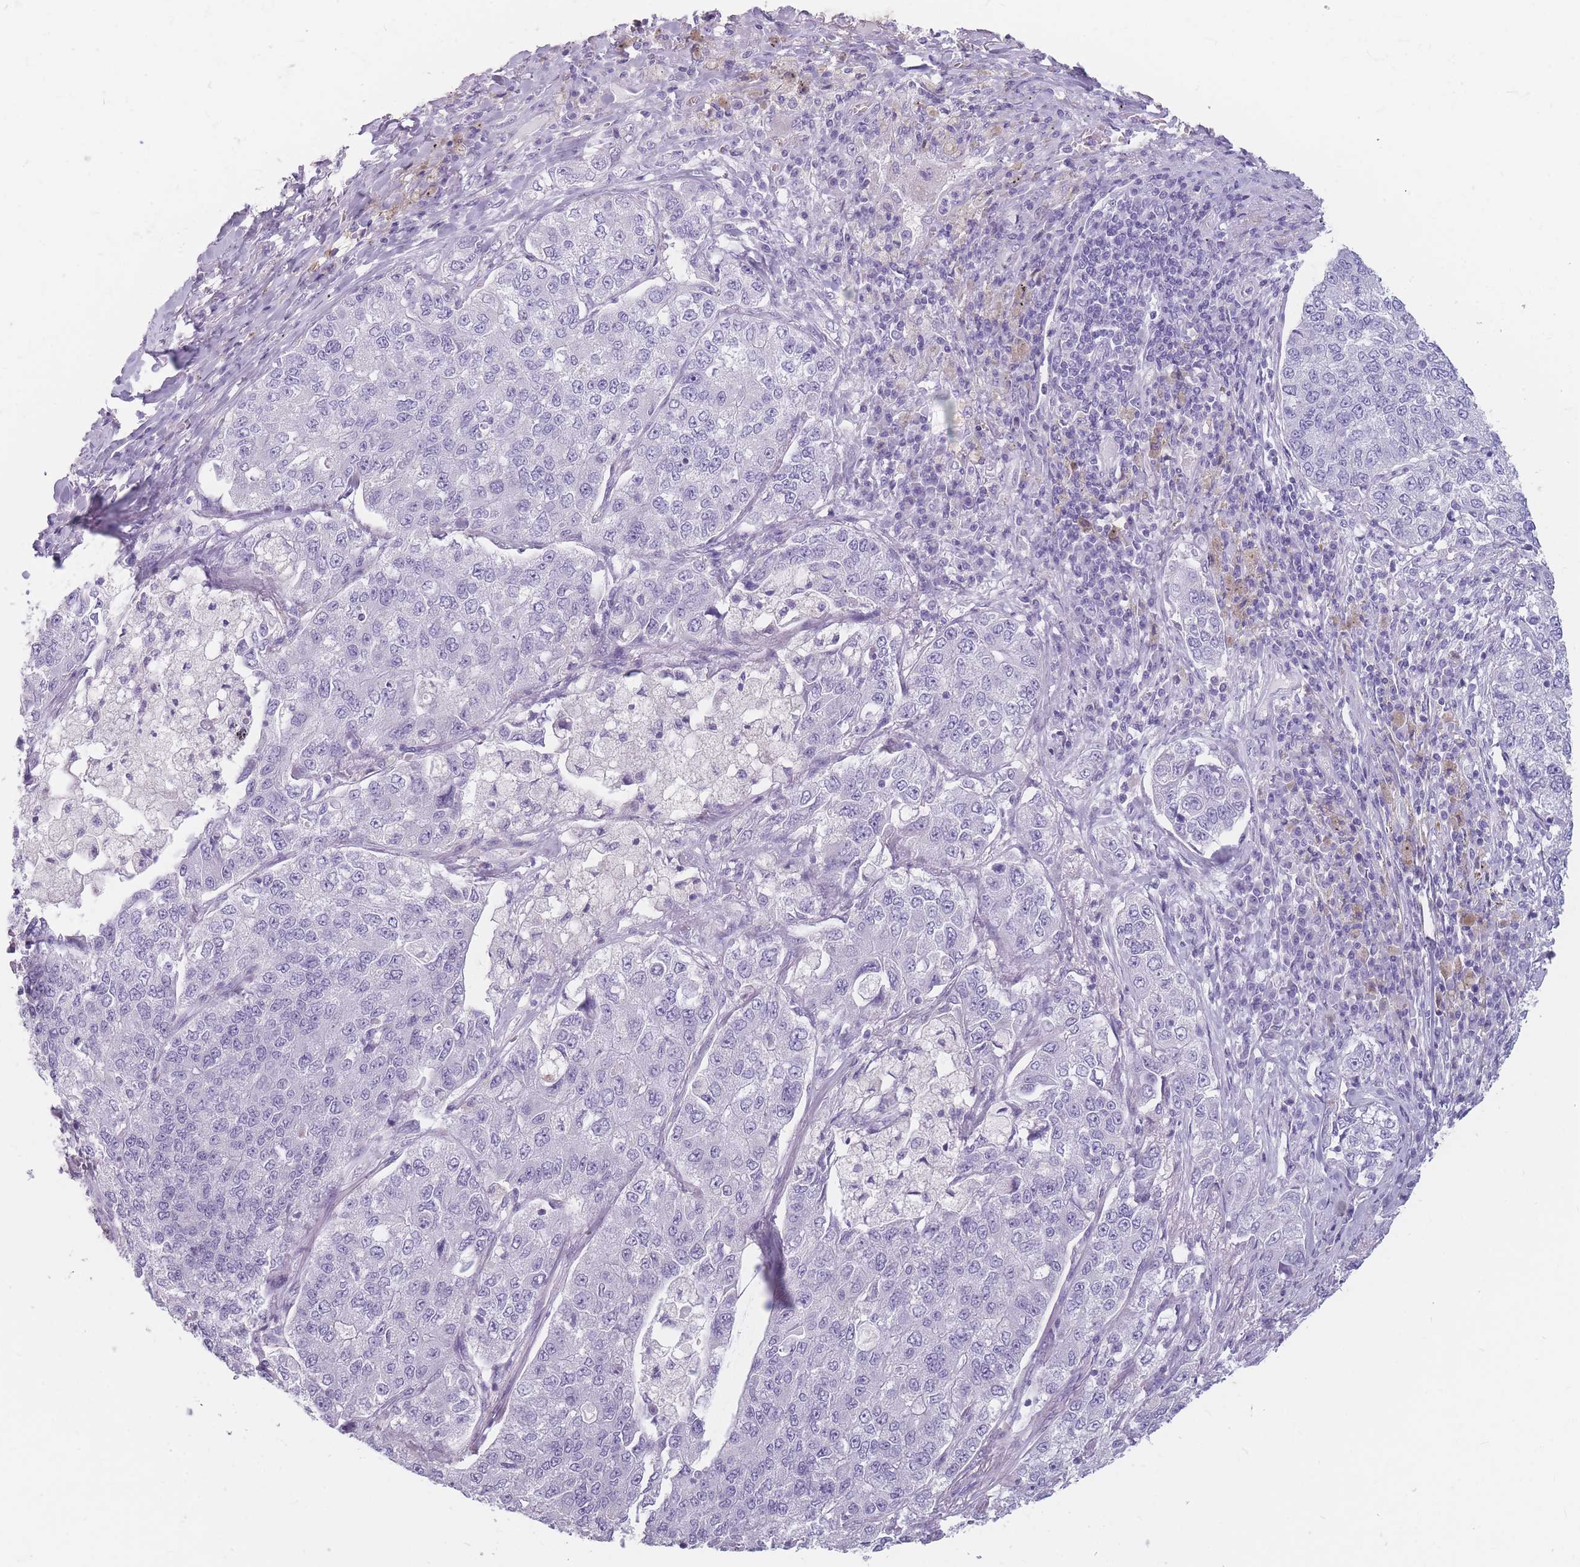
{"staining": {"intensity": "negative", "quantity": "none", "location": "none"}, "tissue": "lung cancer", "cell_type": "Tumor cells", "image_type": "cancer", "snomed": [{"axis": "morphology", "description": "Adenocarcinoma, NOS"}, {"axis": "topography", "description": "Lung"}], "caption": "The immunohistochemistry (IHC) image has no significant staining in tumor cells of lung cancer (adenocarcinoma) tissue.", "gene": "CCNO", "patient": {"sex": "male", "age": 49}}